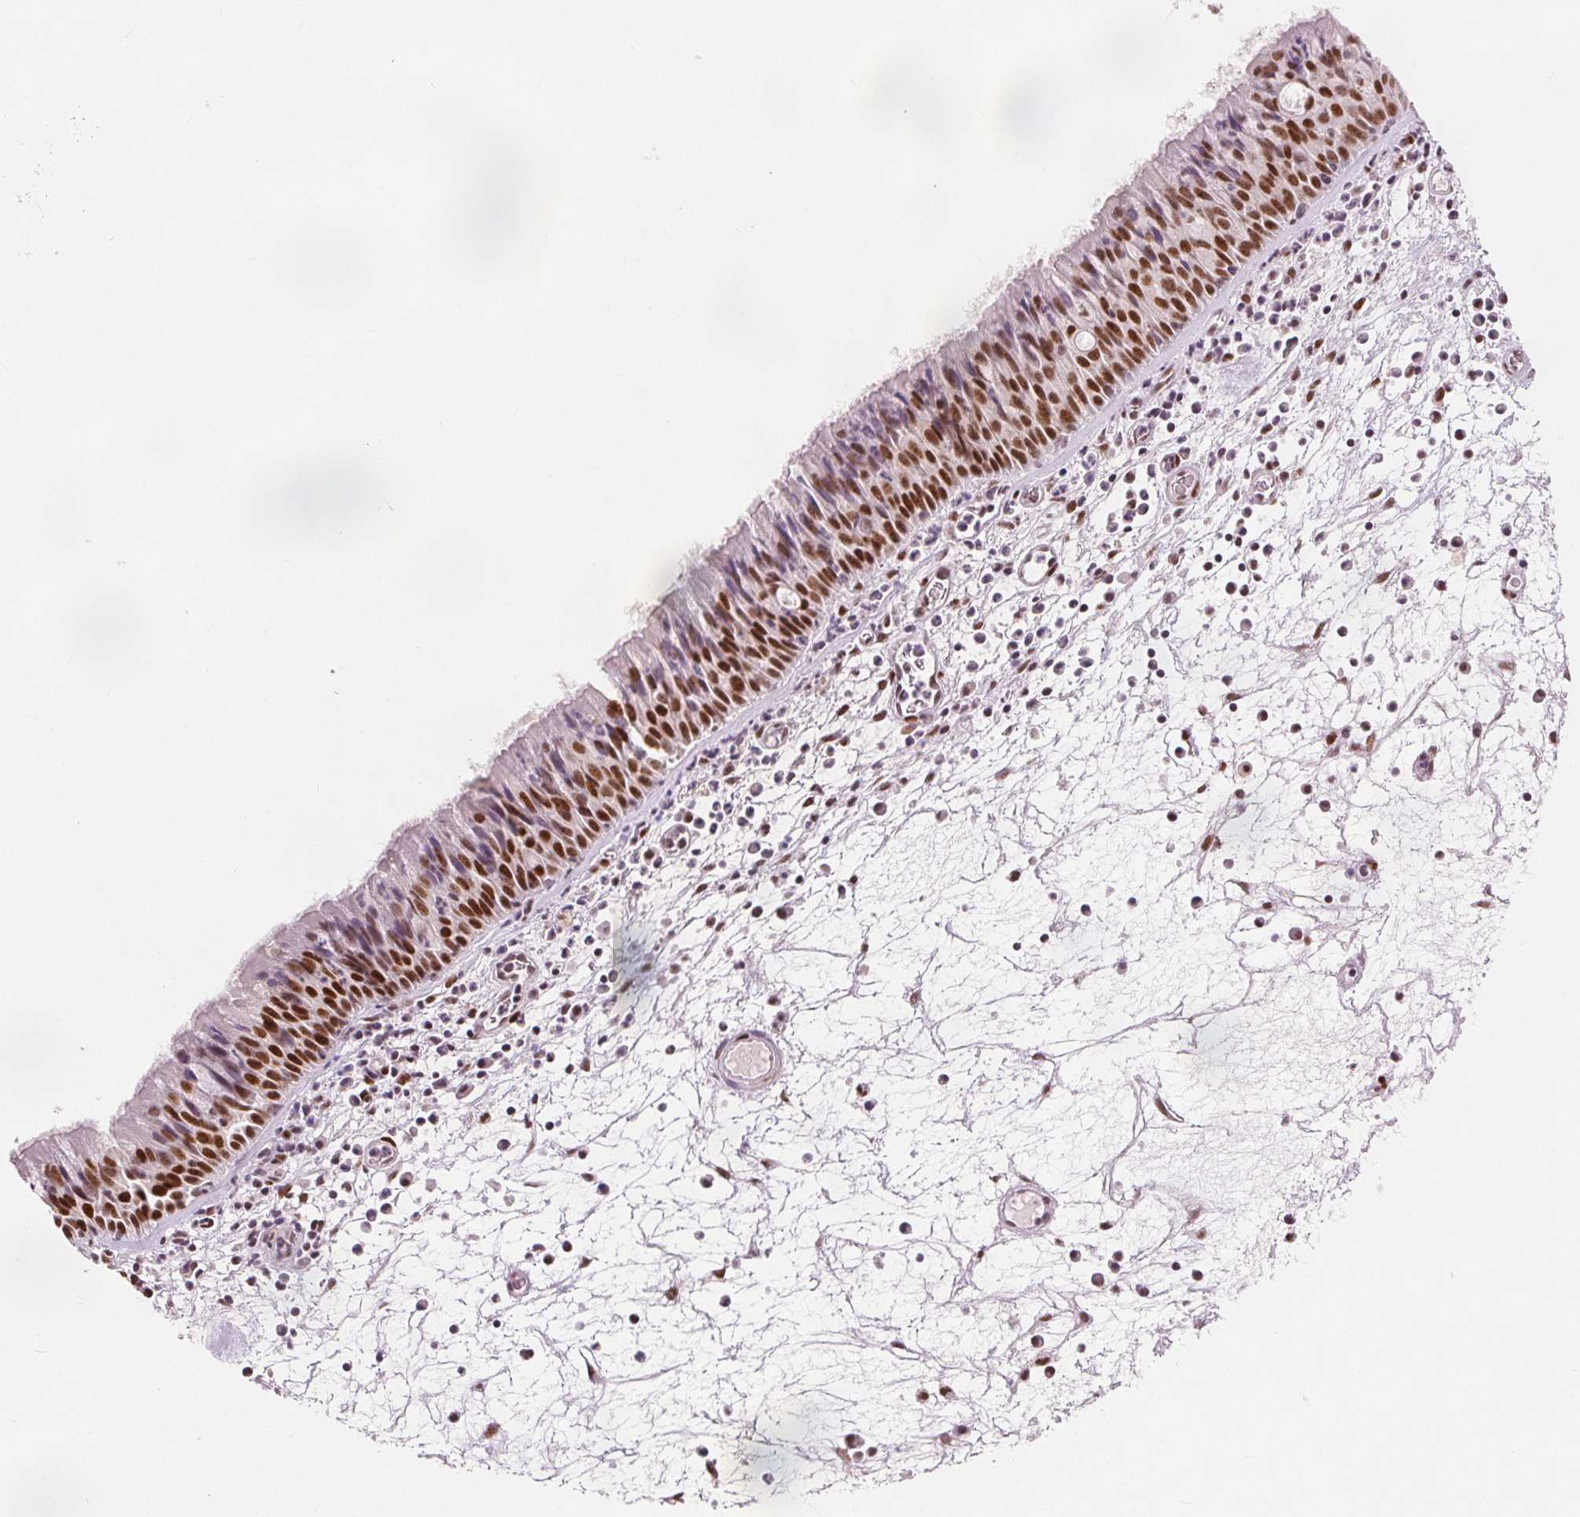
{"staining": {"intensity": "strong", "quantity": ">75%", "location": "nuclear"}, "tissue": "nasopharynx", "cell_type": "Respiratory epithelial cells", "image_type": "normal", "snomed": [{"axis": "morphology", "description": "Normal tissue, NOS"}, {"axis": "topography", "description": "Nasopharynx"}], "caption": "Strong nuclear expression for a protein is seen in approximately >75% of respiratory epithelial cells of benign nasopharynx using IHC.", "gene": "ZNF703", "patient": {"sex": "male", "age": 67}}